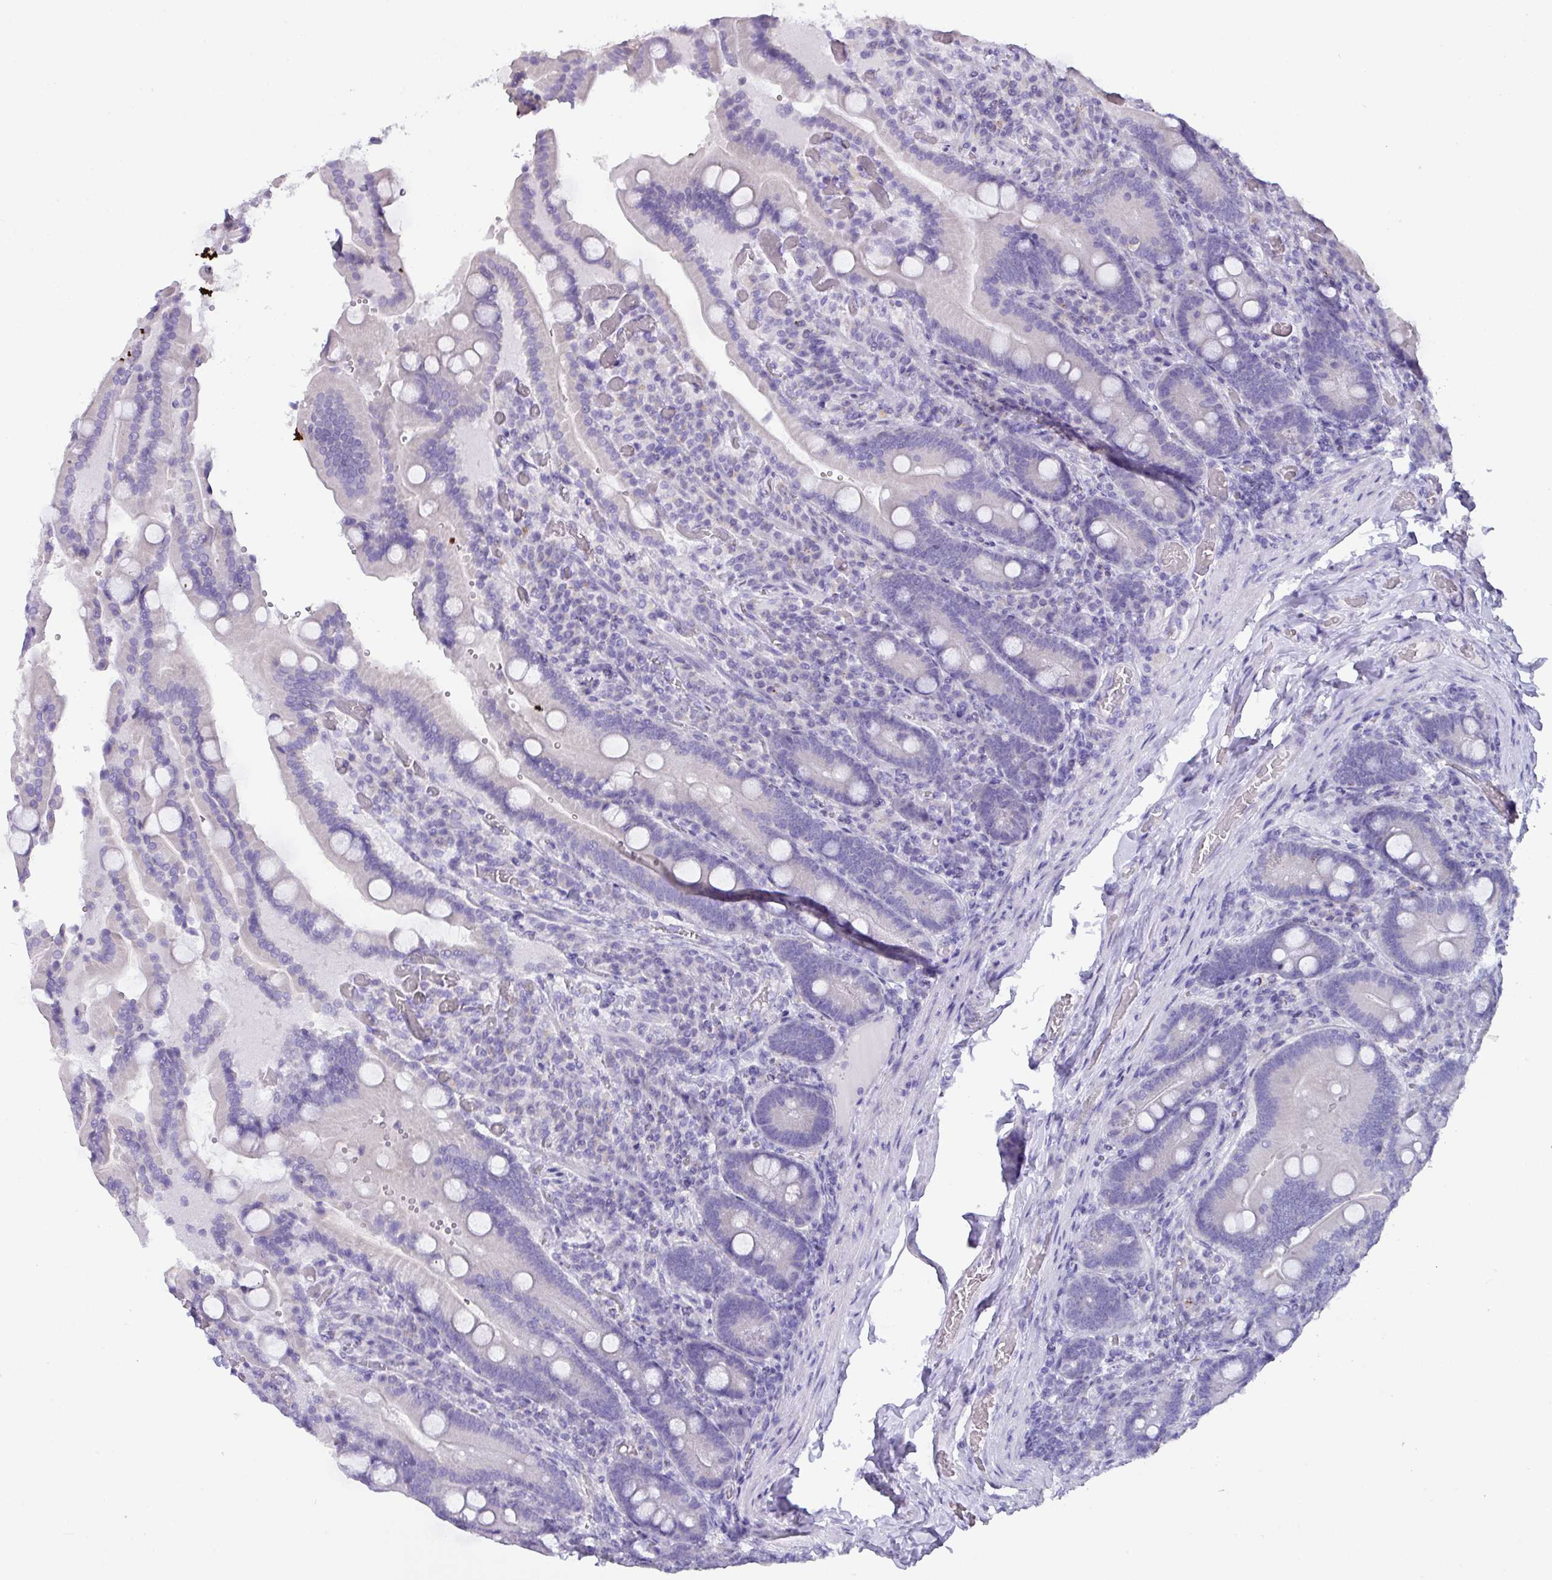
{"staining": {"intensity": "negative", "quantity": "none", "location": "none"}, "tissue": "duodenum", "cell_type": "Glandular cells", "image_type": "normal", "snomed": [{"axis": "morphology", "description": "Normal tissue, NOS"}, {"axis": "topography", "description": "Duodenum"}], "caption": "A high-resolution histopathology image shows IHC staining of normal duodenum, which reveals no significant positivity in glandular cells. Nuclei are stained in blue.", "gene": "NCCRP1", "patient": {"sex": "female", "age": 62}}